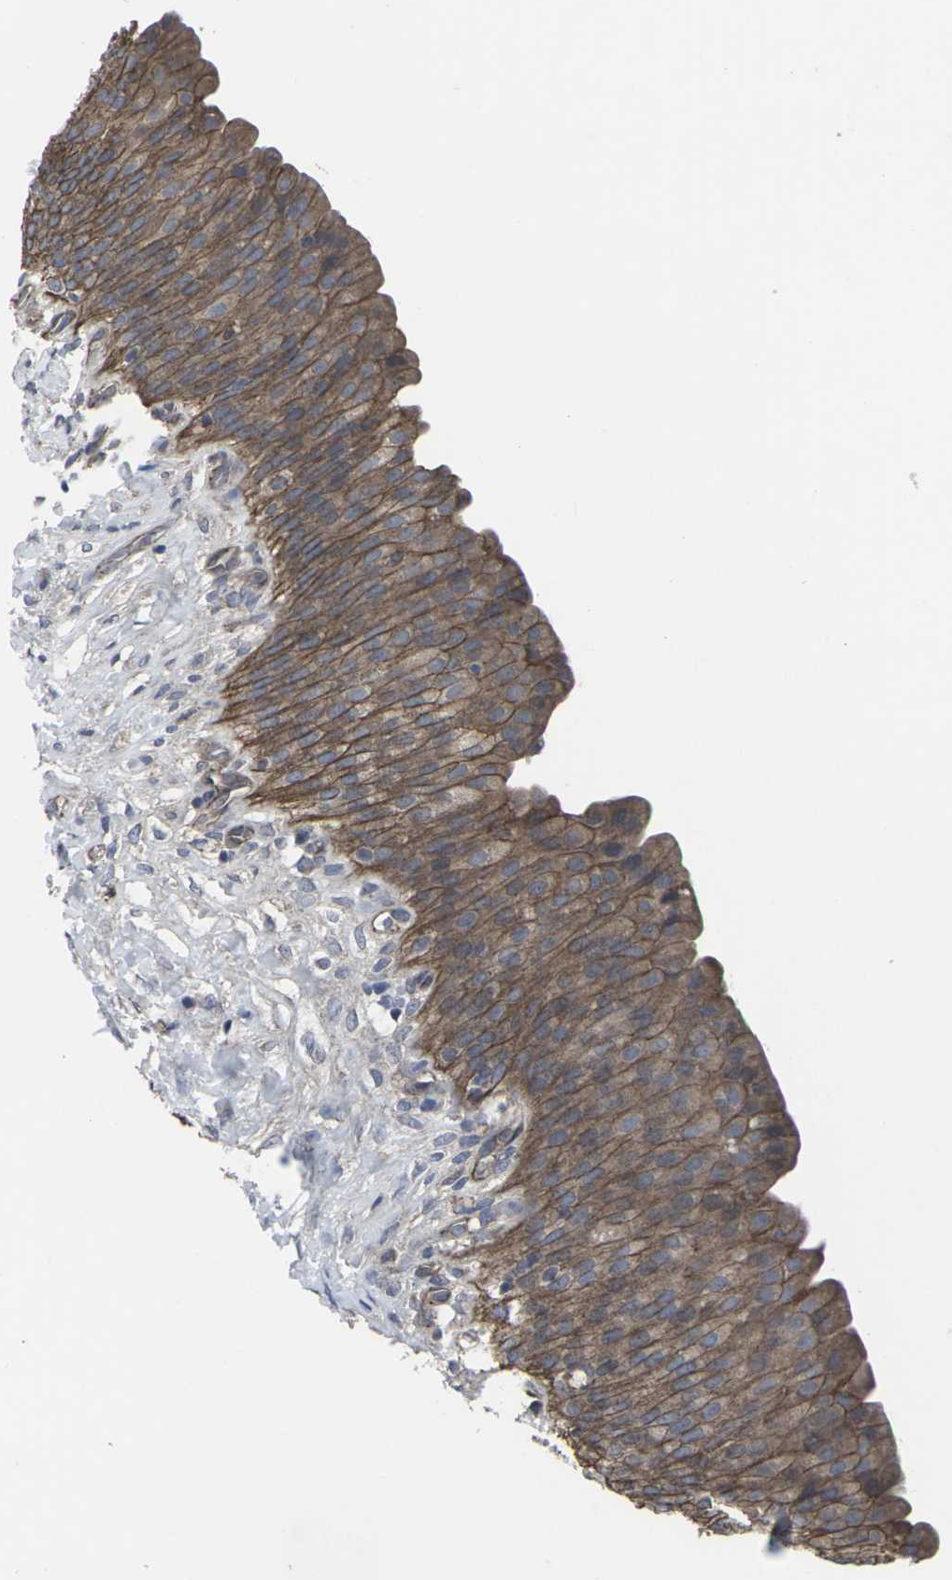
{"staining": {"intensity": "moderate", "quantity": ">75%", "location": "cytoplasmic/membranous"}, "tissue": "urinary bladder", "cell_type": "Urothelial cells", "image_type": "normal", "snomed": [{"axis": "morphology", "description": "Normal tissue, NOS"}, {"axis": "topography", "description": "Urinary bladder"}], "caption": "Immunohistochemical staining of unremarkable urinary bladder displays >75% levels of moderate cytoplasmic/membranous protein staining in approximately >75% of urothelial cells. Using DAB (brown) and hematoxylin (blue) stains, captured at high magnification using brightfield microscopy.", "gene": "MAPKAPK2", "patient": {"sex": "female", "age": 79}}